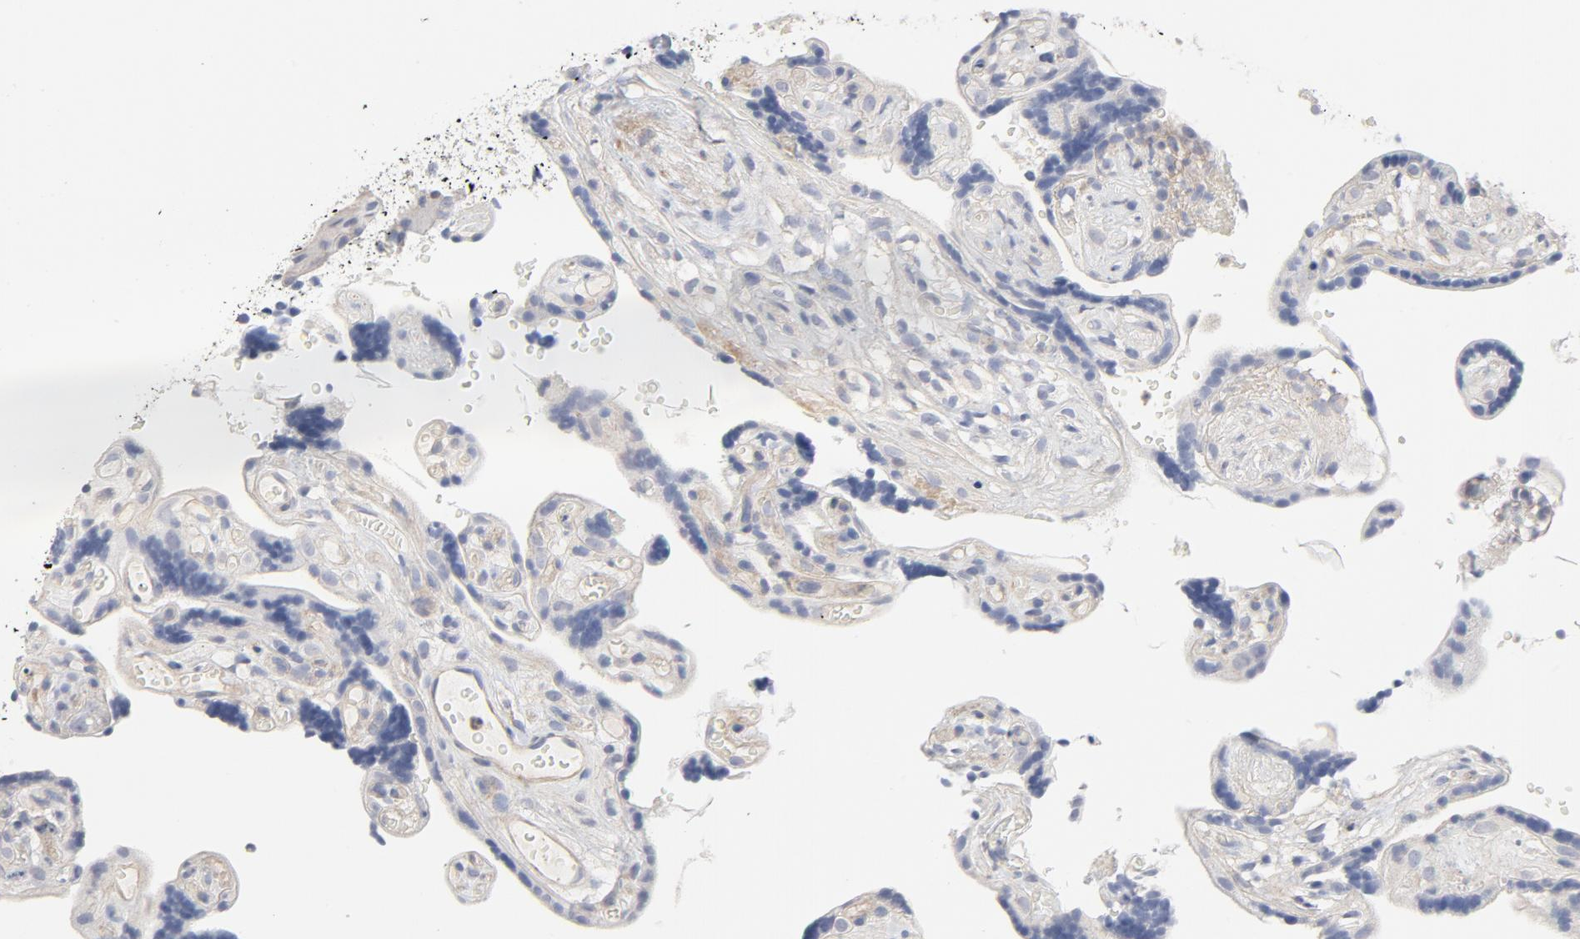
{"staining": {"intensity": "negative", "quantity": "none", "location": "none"}, "tissue": "placenta", "cell_type": "Decidual cells", "image_type": "normal", "snomed": [{"axis": "morphology", "description": "Normal tissue, NOS"}, {"axis": "topography", "description": "Placenta"}], "caption": "There is no significant positivity in decidual cells of placenta.", "gene": "ROCK1", "patient": {"sex": "female", "age": 30}}